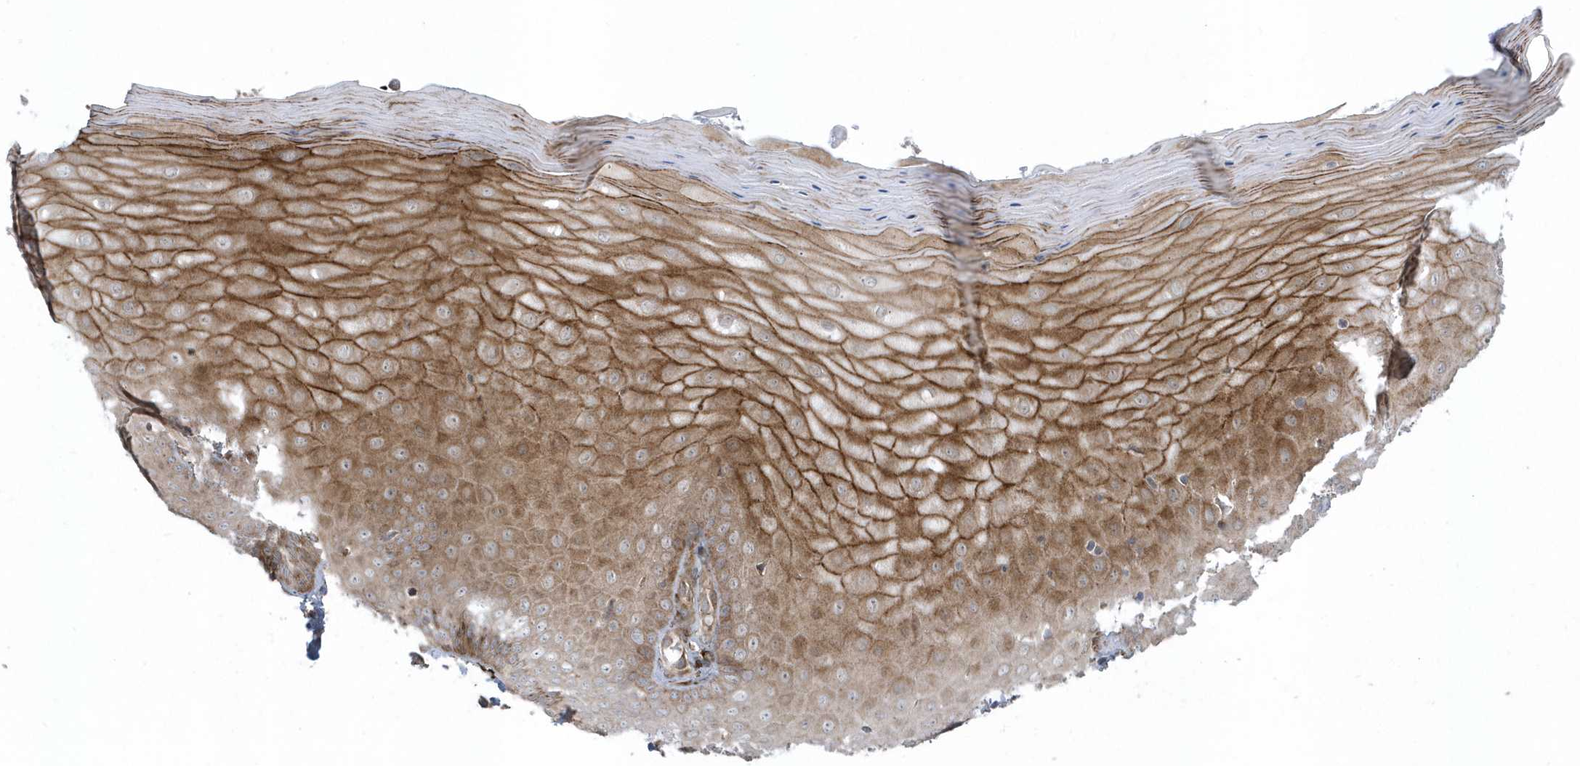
{"staining": {"intensity": "weak", "quantity": ">75%", "location": "cytoplasmic/membranous"}, "tissue": "cervix", "cell_type": "Glandular cells", "image_type": "normal", "snomed": [{"axis": "morphology", "description": "Normal tissue, NOS"}, {"axis": "topography", "description": "Cervix"}], "caption": "DAB immunohistochemical staining of normal human cervix displays weak cytoplasmic/membranous protein staining in approximately >75% of glandular cells.", "gene": "FAM98A", "patient": {"sex": "female", "age": 55}}